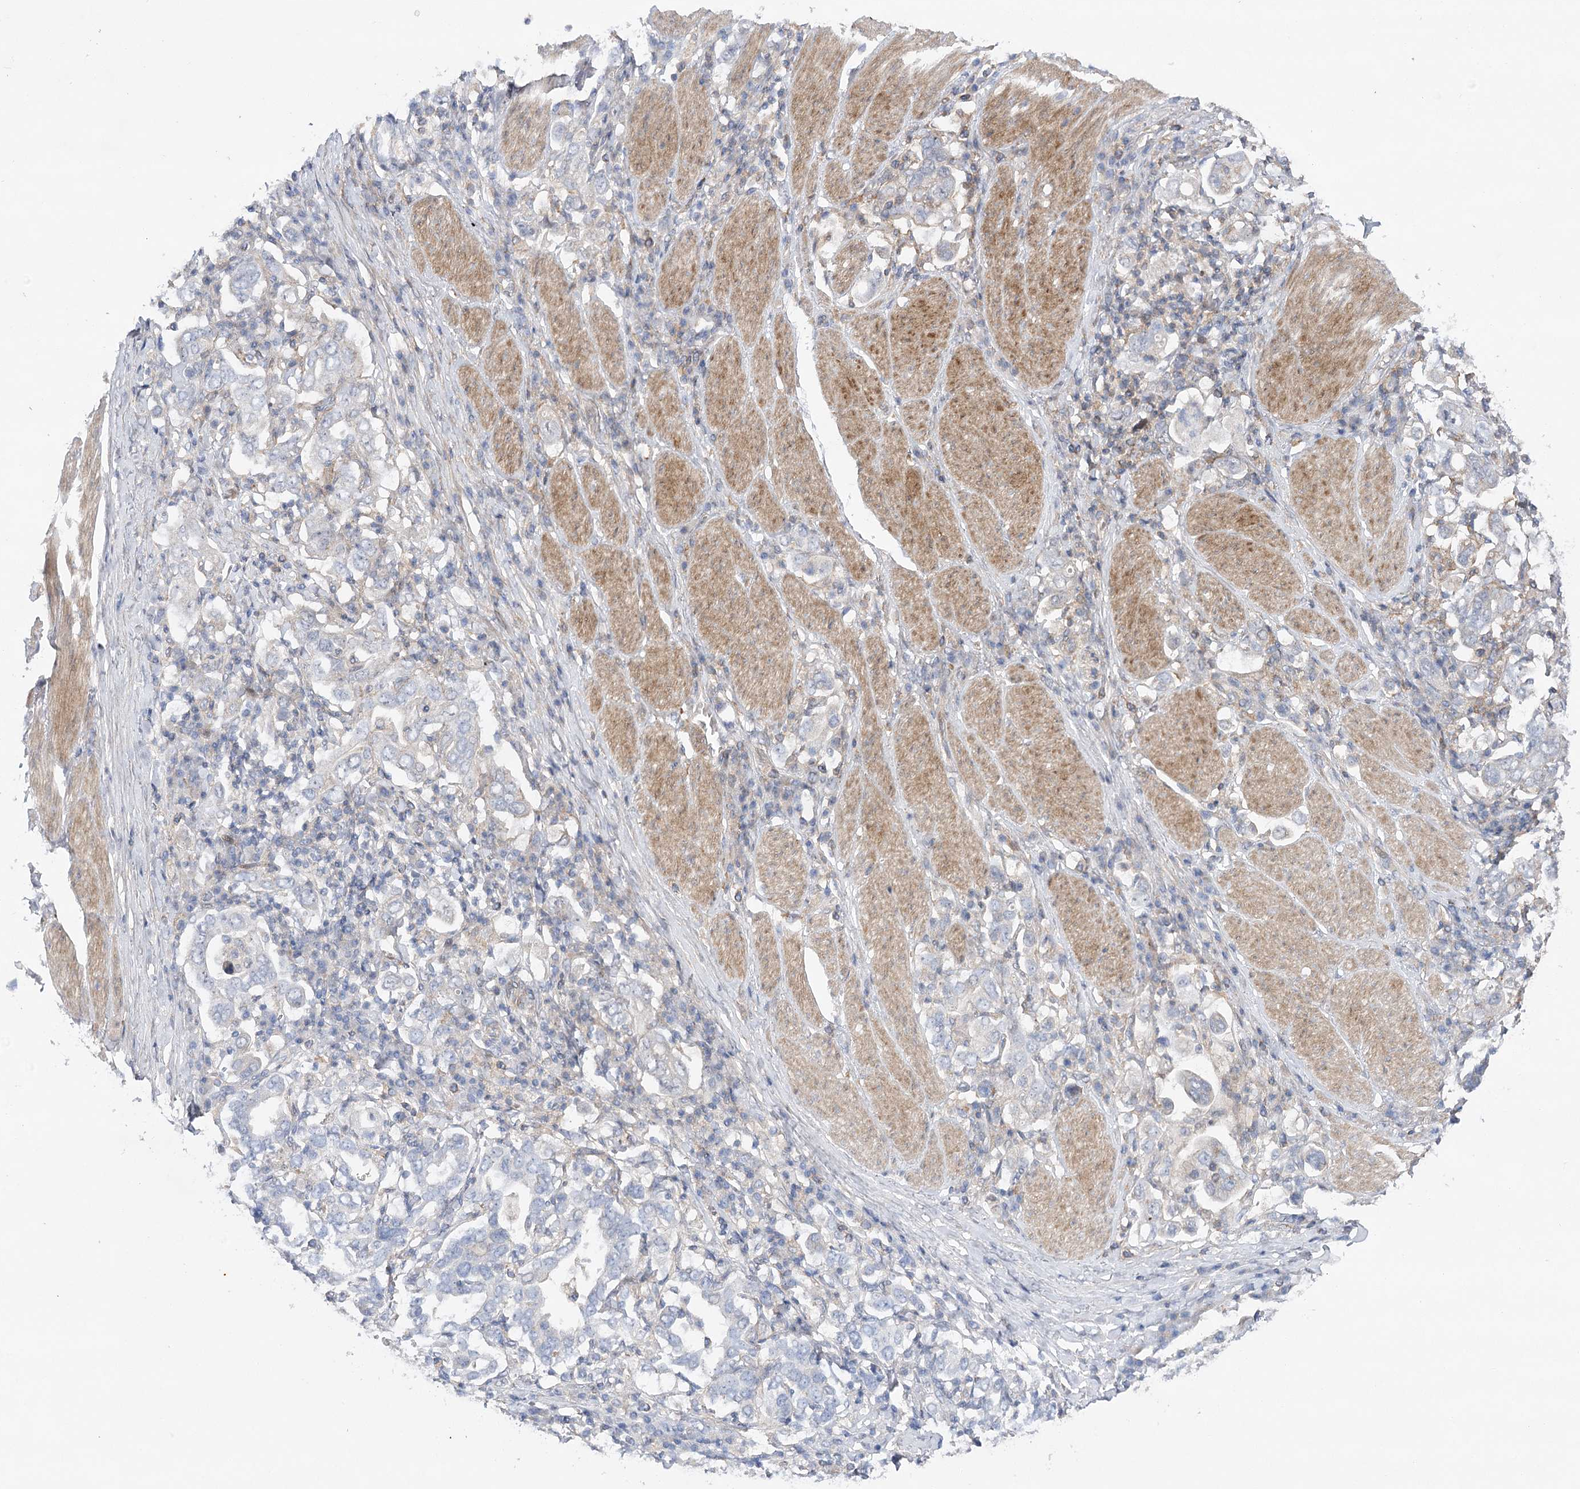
{"staining": {"intensity": "negative", "quantity": "none", "location": "none"}, "tissue": "stomach cancer", "cell_type": "Tumor cells", "image_type": "cancer", "snomed": [{"axis": "morphology", "description": "Adenocarcinoma, NOS"}, {"axis": "topography", "description": "Stomach, upper"}], "caption": "Stomach cancer (adenocarcinoma) was stained to show a protein in brown. There is no significant expression in tumor cells. (DAB (3,3'-diaminobenzidine) IHC visualized using brightfield microscopy, high magnification).", "gene": "OBSL1", "patient": {"sex": "male", "age": 62}}